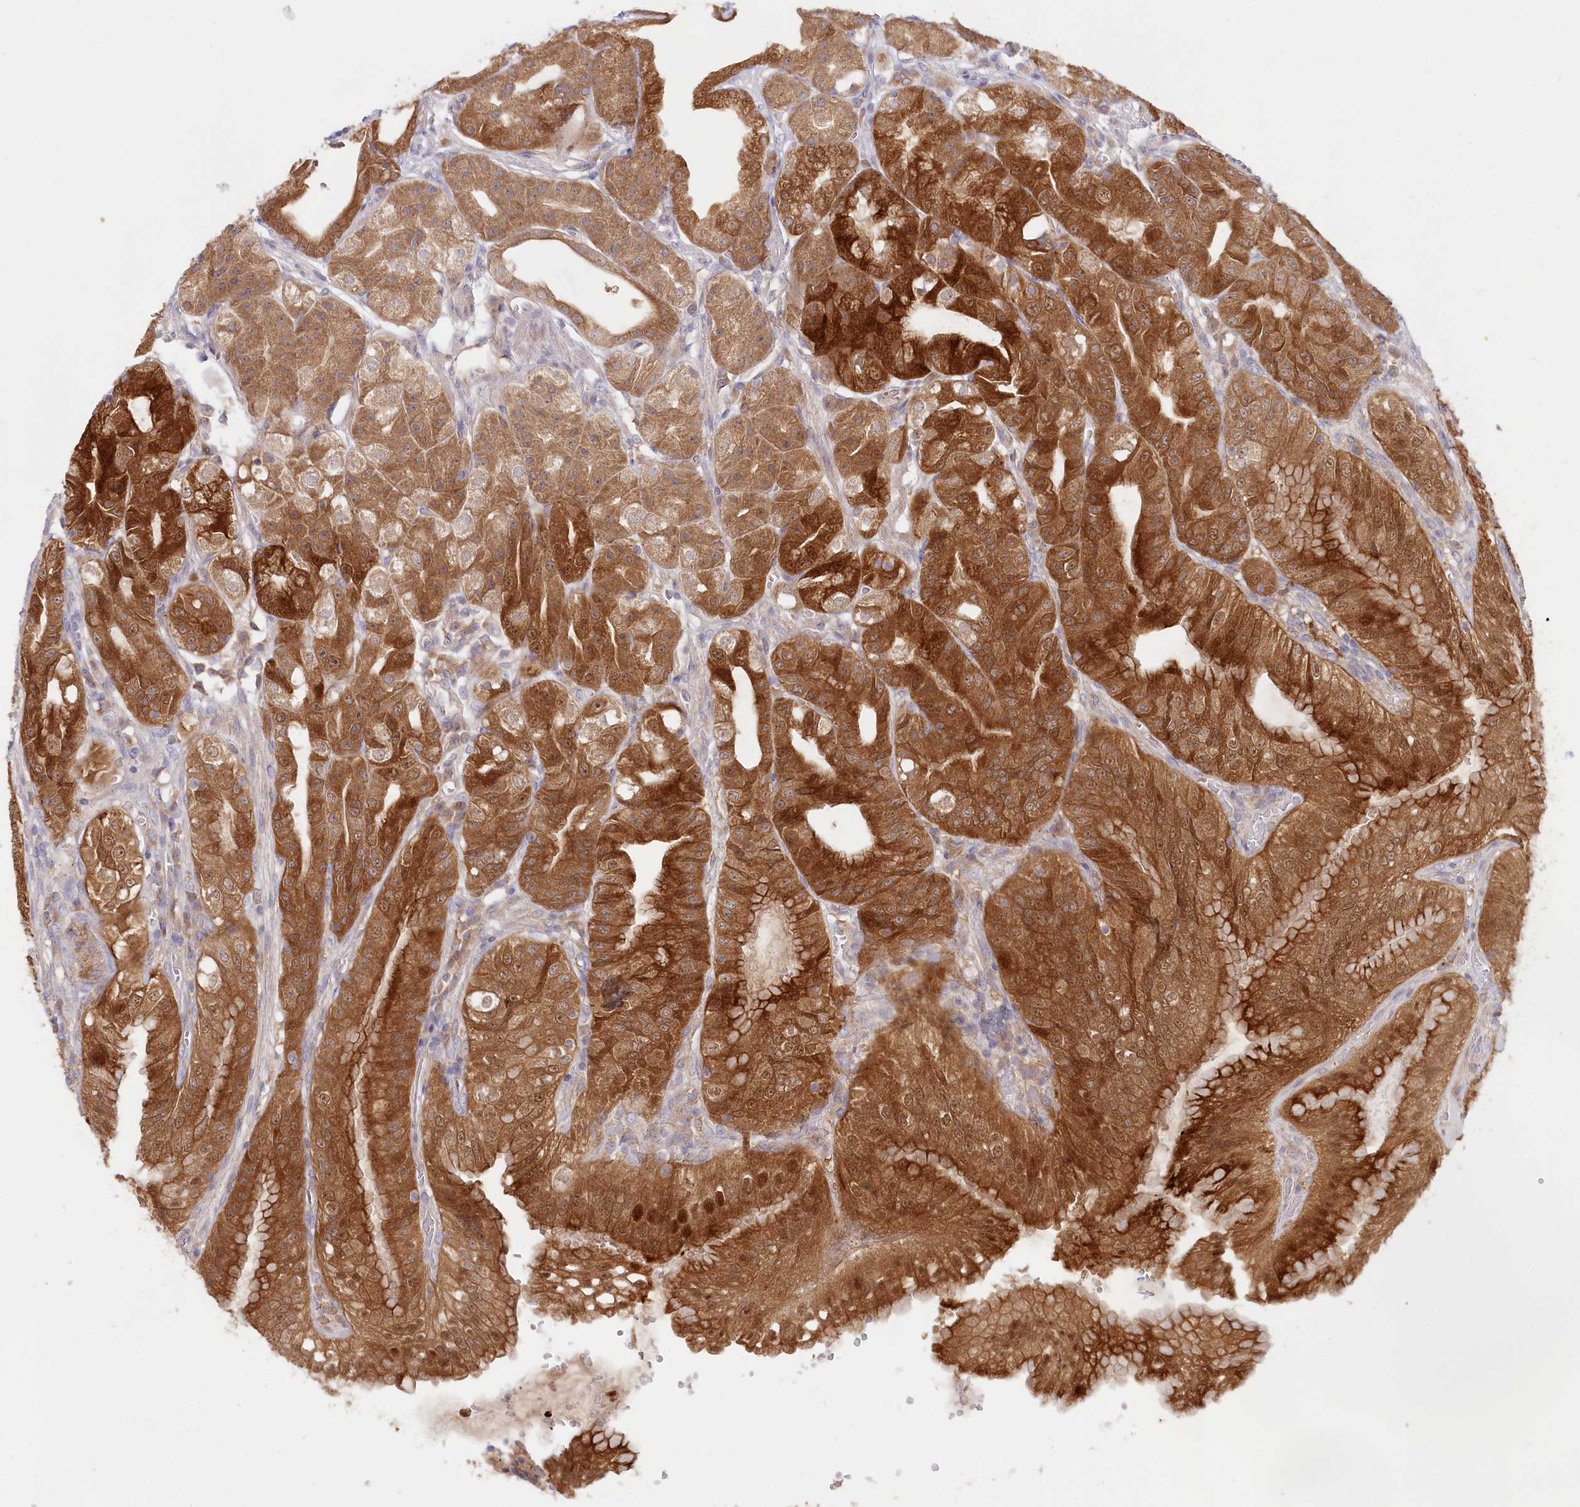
{"staining": {"intensity": "strong", "quantity": ">75%", "location": "cytoplasmic/membranous,nuclear"}, "tissue": "stomach", "cell_type": "Glandular cells", "image_type": "normal", "snomed": [{"axis": "morphology", "description": "Normal tissue, NOS"}, {"axis": "topography", "description": "Stomach, upper"}, {"axis": "topography", "description": "Stomach, lower"}], "caption": "Stomach stained for a protein (brown) demonstrates strong cytoplasmic/membranous,nuclear positive positivity in approximately >75% of glandular cells.", "gene": "PAIP2", "patient": {"sex": "male", "age": 71}}